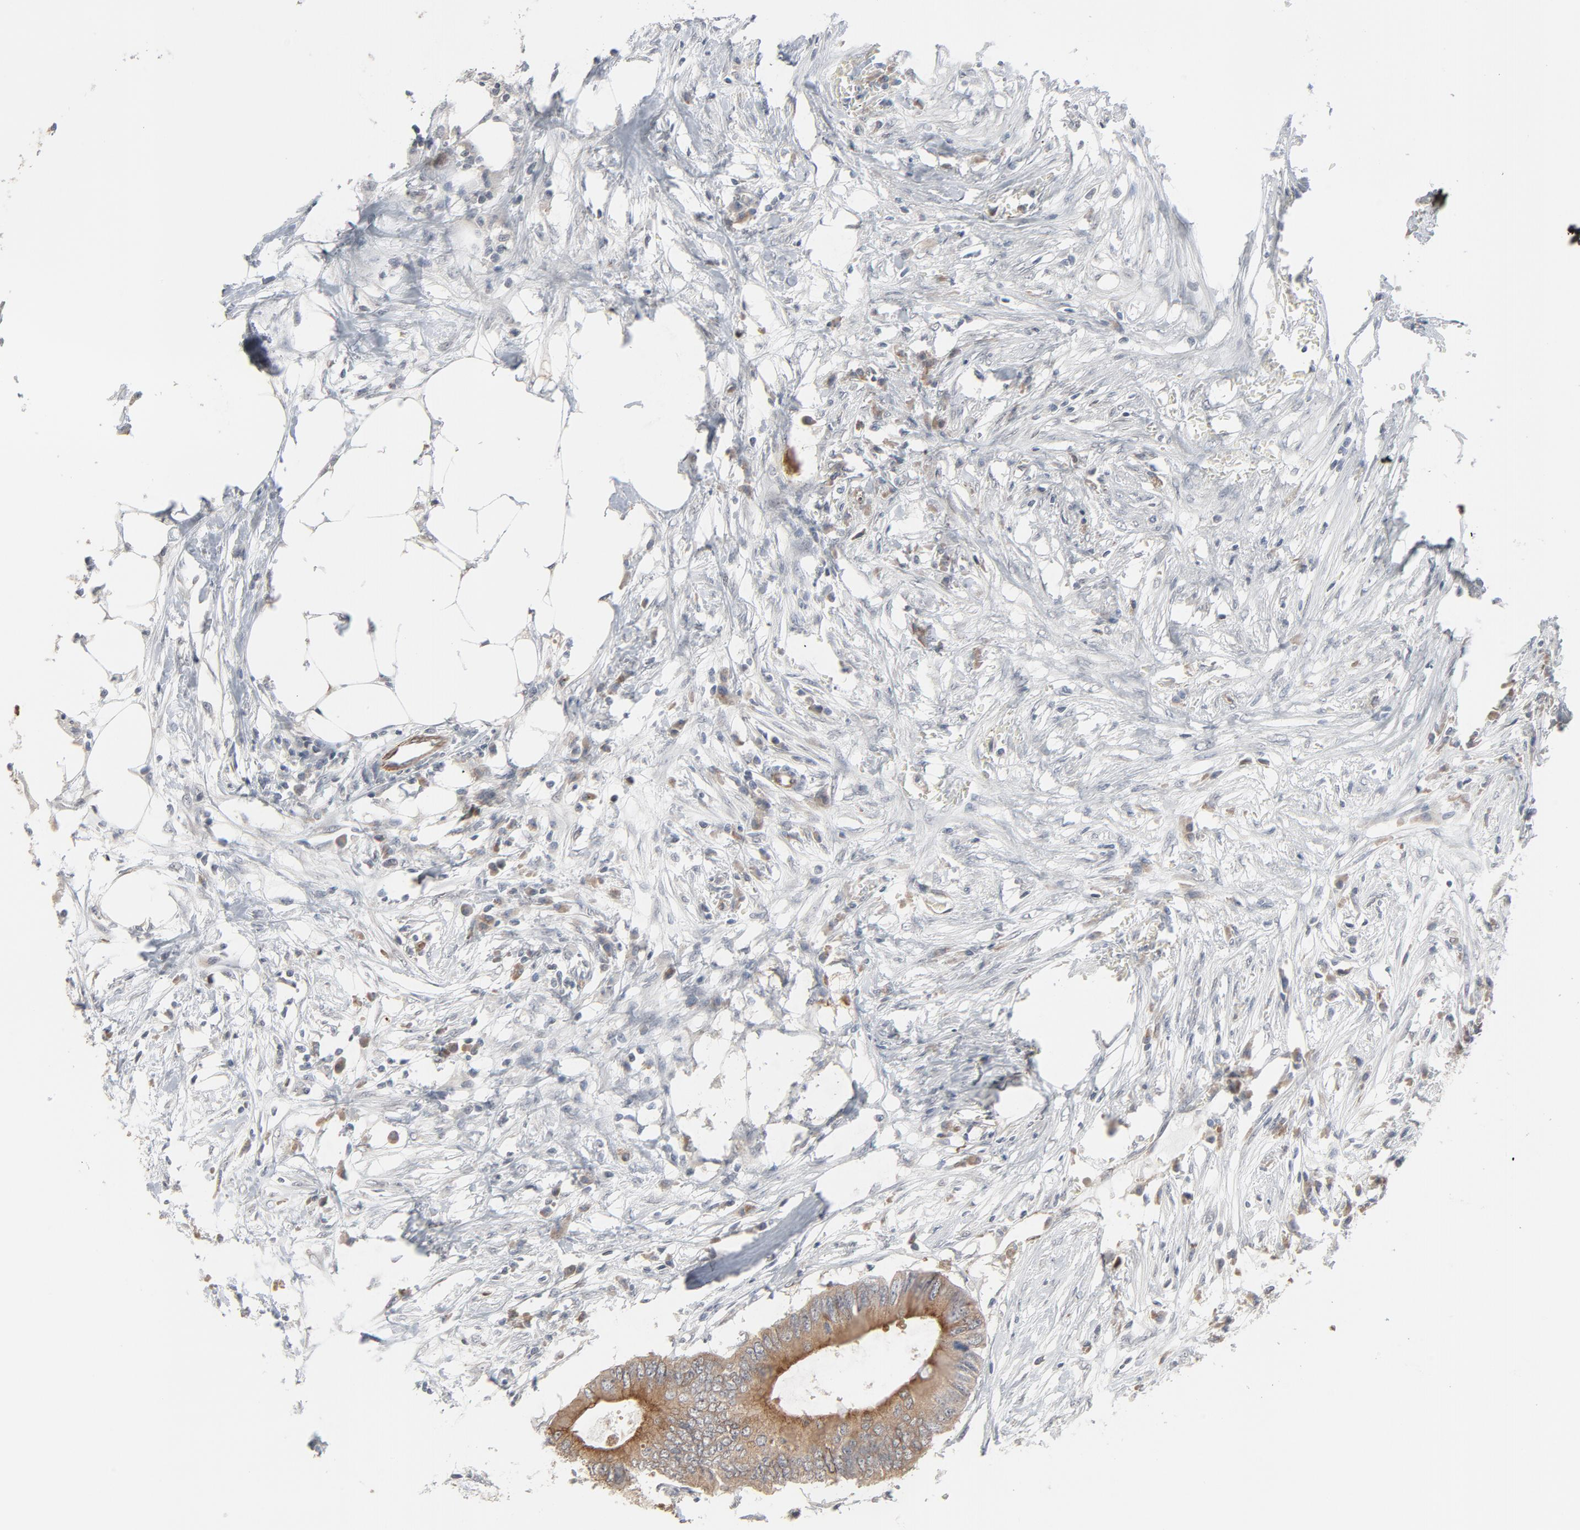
{"staining": {"intensity": "moderate", "quantity": ">75%", "location": "cytoplasmic/membranous"}, "tissue": "colorectal cancer", "cell_type": "Tumor cells", "image_type": "cancer", "snomed": [{"axis": "morphology", "description": "Adenocarcinoma, NOS"}, {"axis": "topography", "description": "Colon"}], "caption": "Protein staining by IHC reveals moderate cytoplasmic/membranous staining in approximately >75% of tumor cells in adenocarcinoma (colorectal).", "gene": "ITPR3", "patient": {"sex": "male", "age": 71}}